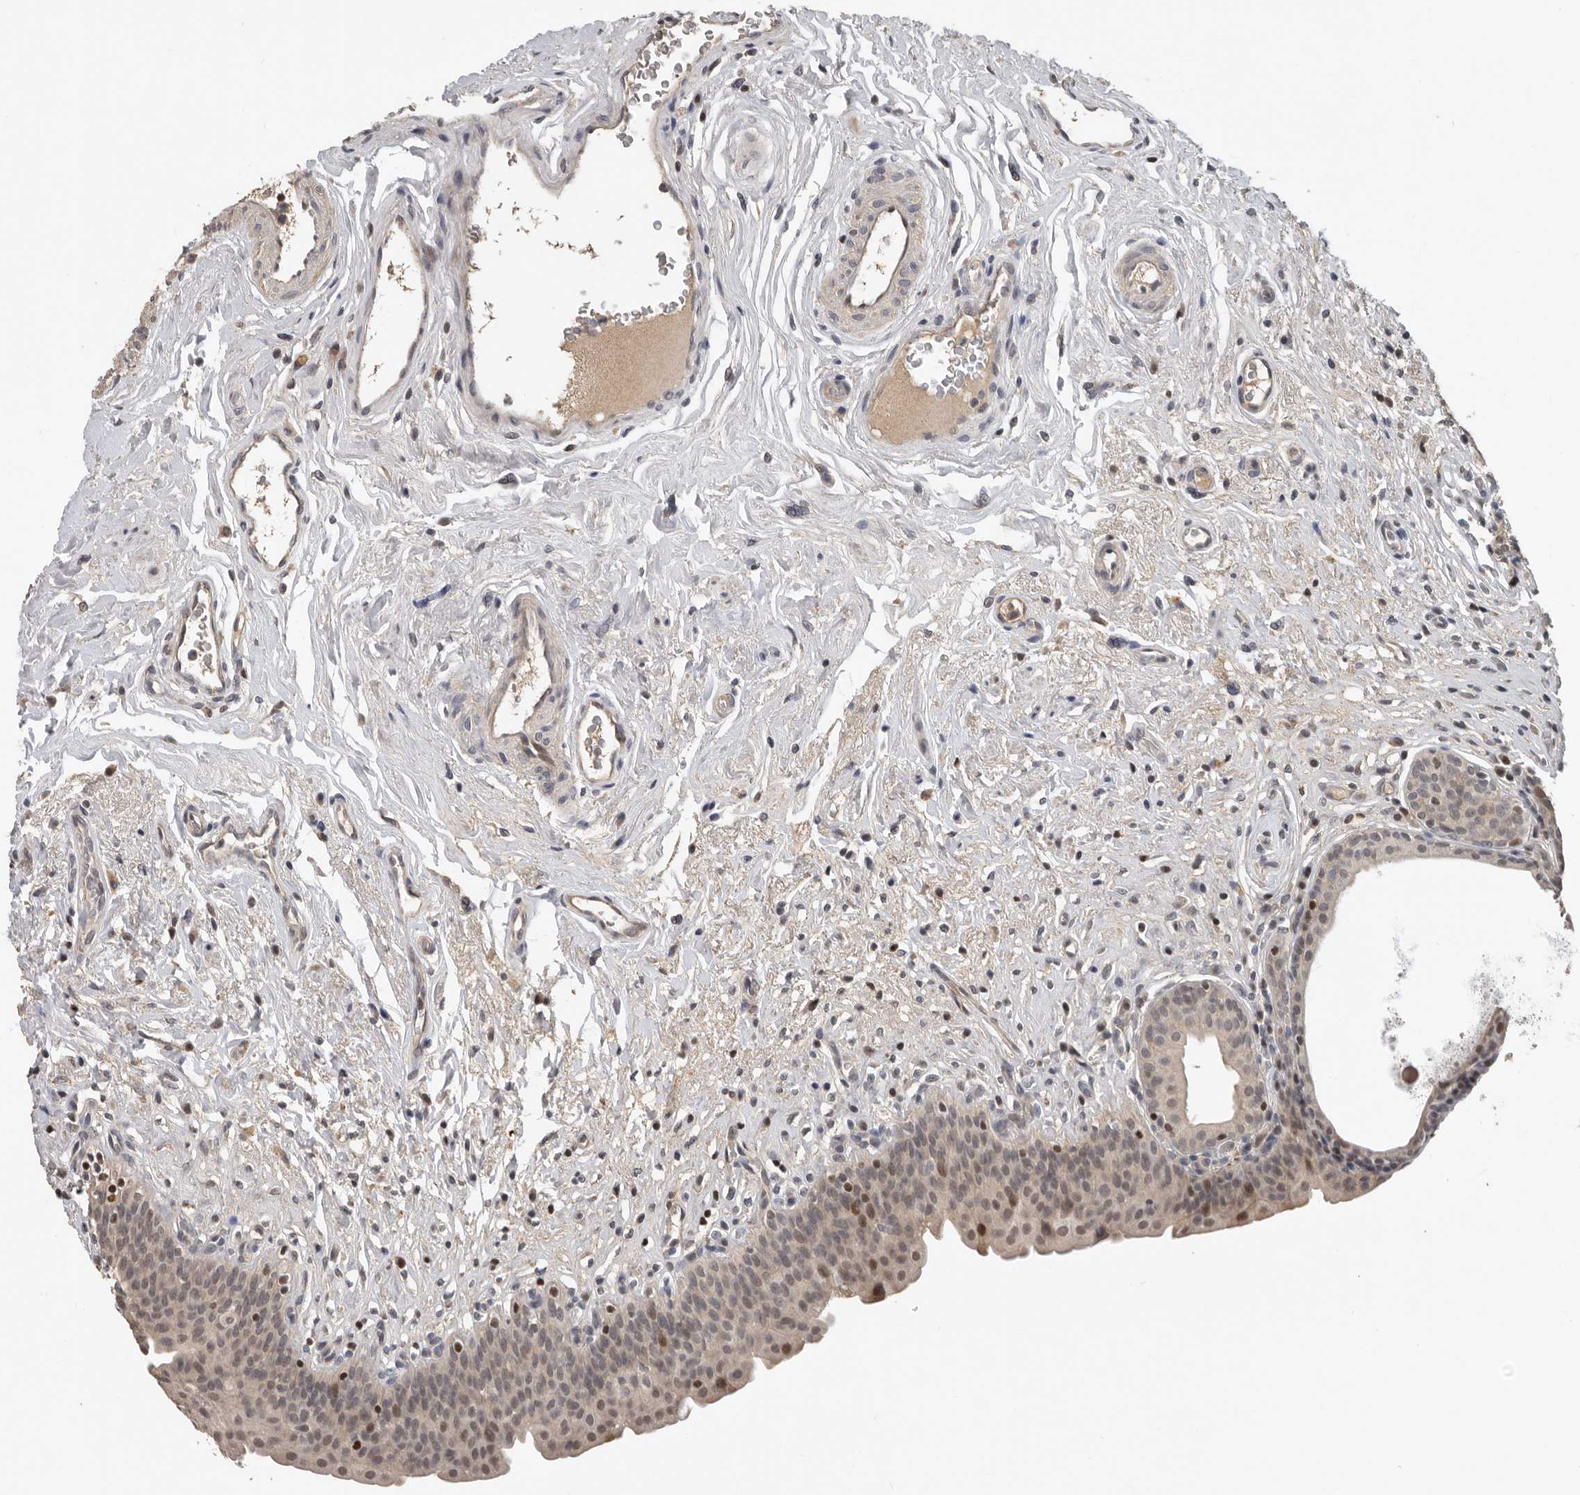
{"staining": {"intensity": "weak", "quantity": ">75%", "location": "nuclear"}, "tissue": "urinary bladder", "cell_type": "Urothelial cells", "image_type": "normal", "snomed": [{"axis": "morphology", "description": "Normal tissue, NOS"}, {"axis": "topography", "description": "Urinary bladder"}], "caption": "An IHC image of normal tissue is shown. Protein staining in brown highlights weak nuclear positivity in urinary bladder within urothelial cells.", "gene": "HENMT1", "patient": {"sex": "male", "age": 83}}